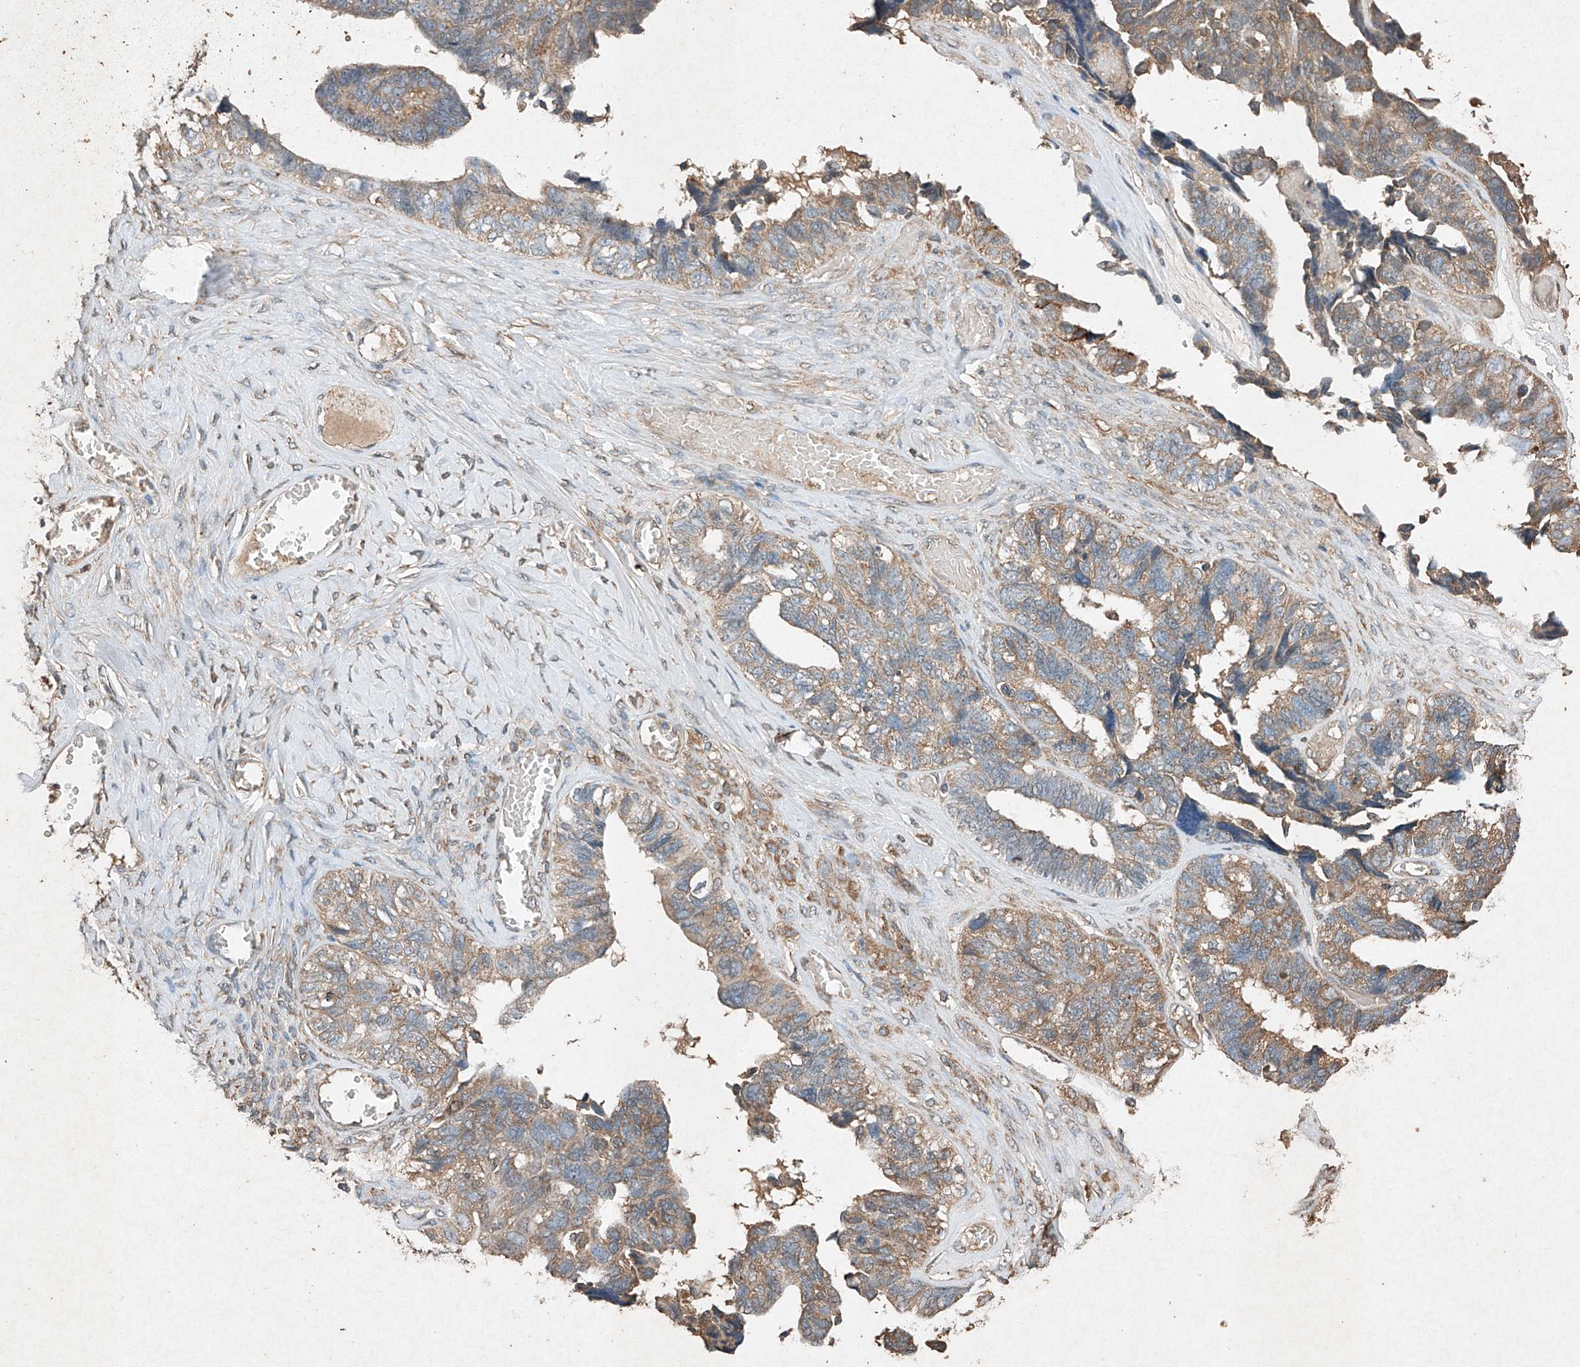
{"staining": {"intensity": "moderate", "quantity": ">75%", "location": "cytoplasmic/membranous"}, "tissue": "ovarian cancer", "cell_type": "Tumor cells", "image_type": "cancer", "snomed": [{"axis": "morphology", "description": "Cystadenocarcinoma, serous, NOS"}, {"axis": "topography", "description": "Ovary"}], "caption": "Immunohistochemical staining of human serous cystadenocarcinoma (ovarian) shows medium levels of moderate cytoplasmic/membranous protein positivity in about >75% of tumor cells.", "gene": "STK3", "patient": {"sex": "female", "age": 79}}